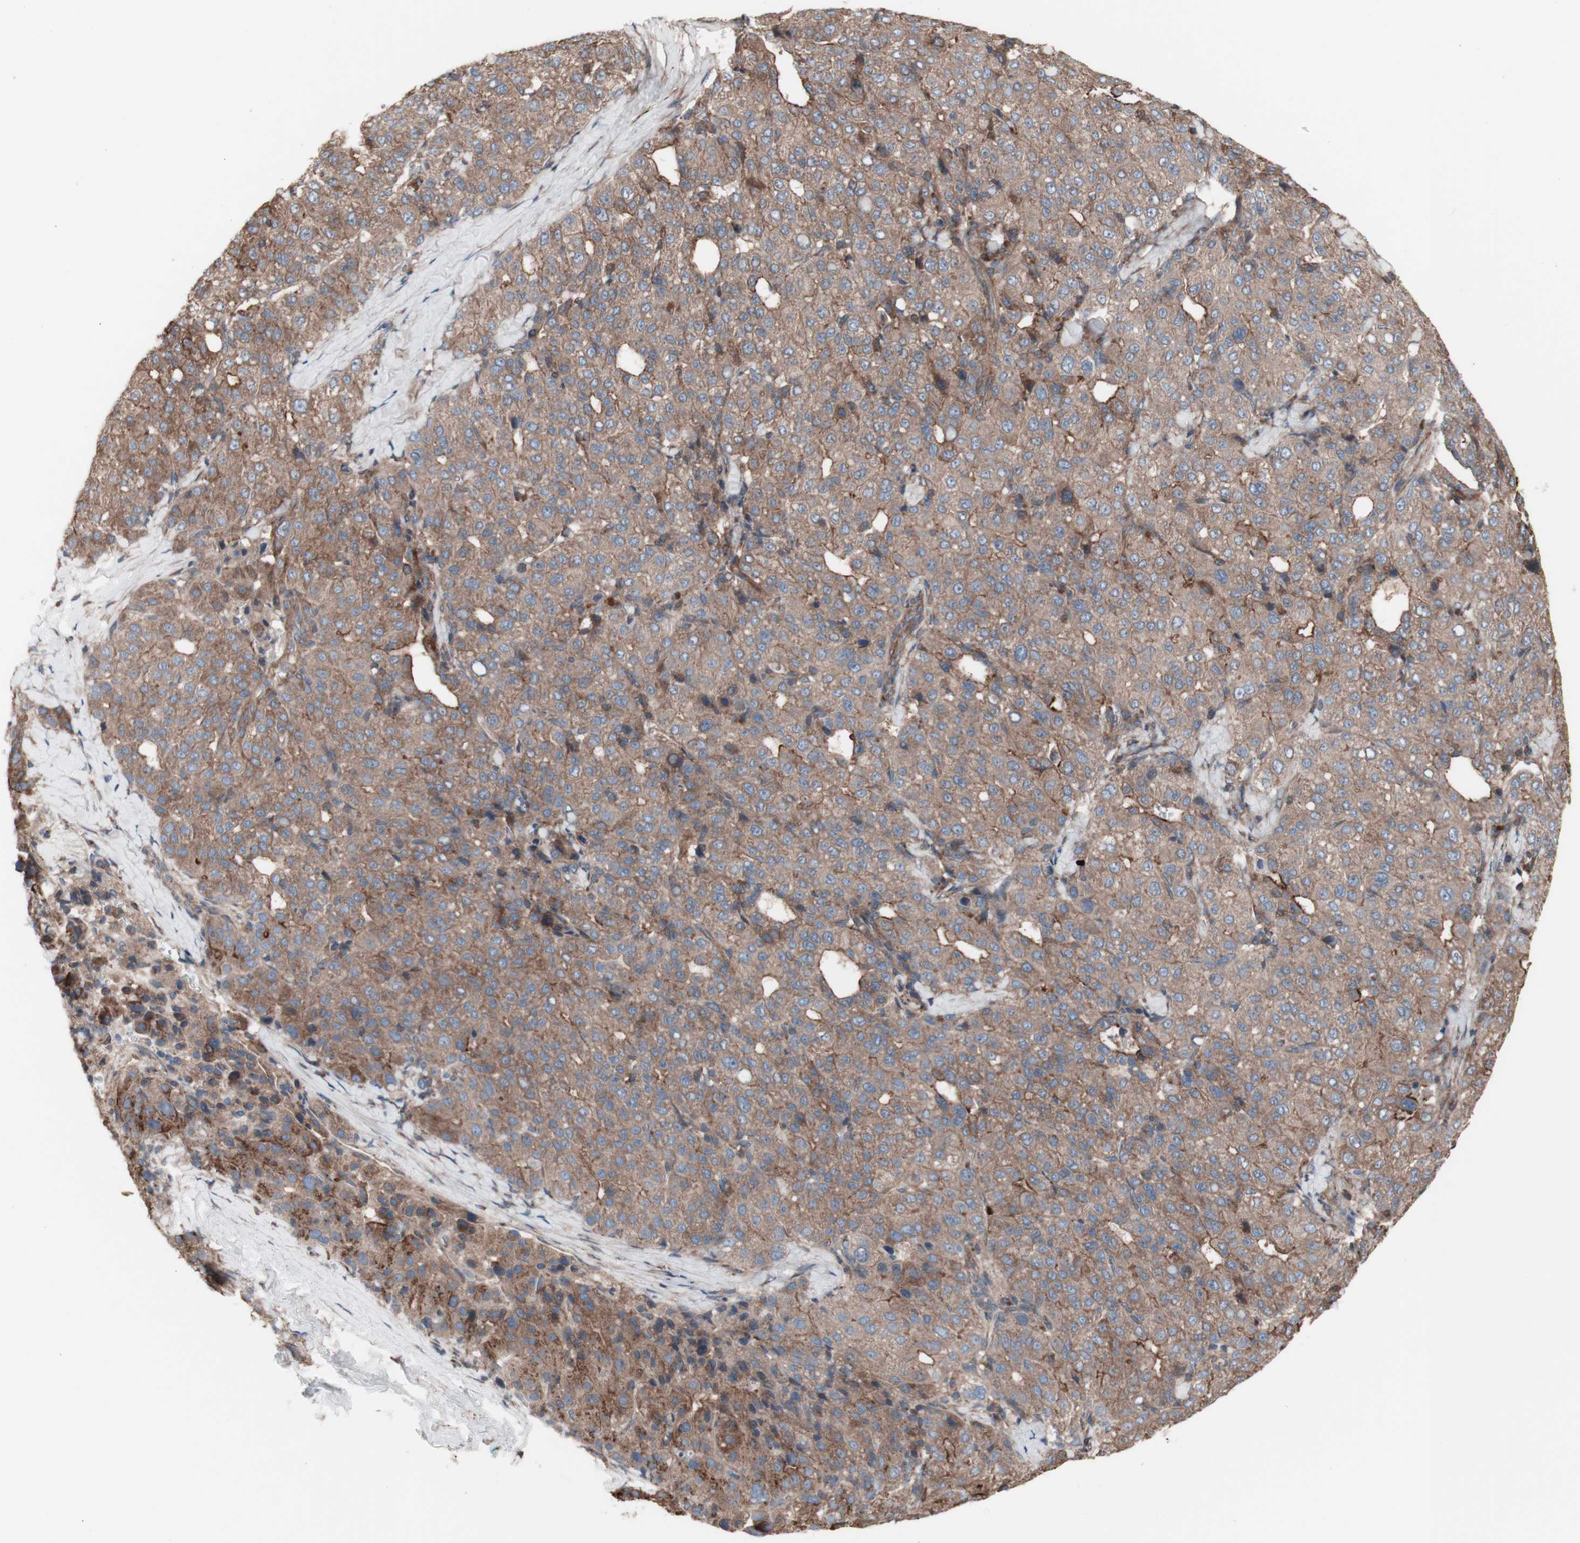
{"staining": {"intensity": "moderate", "quantity": ">75%", "location": "cytoplasmic/membranous"}, "tissue": "liver cancer", "cell_type": "Tumor cells", "image_type": "cancer", "snomed": [{"axis": "morphology", "description": "Carcinoma, Hepatocellular, NOS"}, {"axis": "topography", "description": "Liver"}], "caption": "There is medium levels of moderate cytoplasmic/membranous positivity in tumor cells of liver cancer, as demonstrated by immunohistochemical staining (brown color).", "gene": "COPB1", "patient": {"sex": "male", "age": 65}}